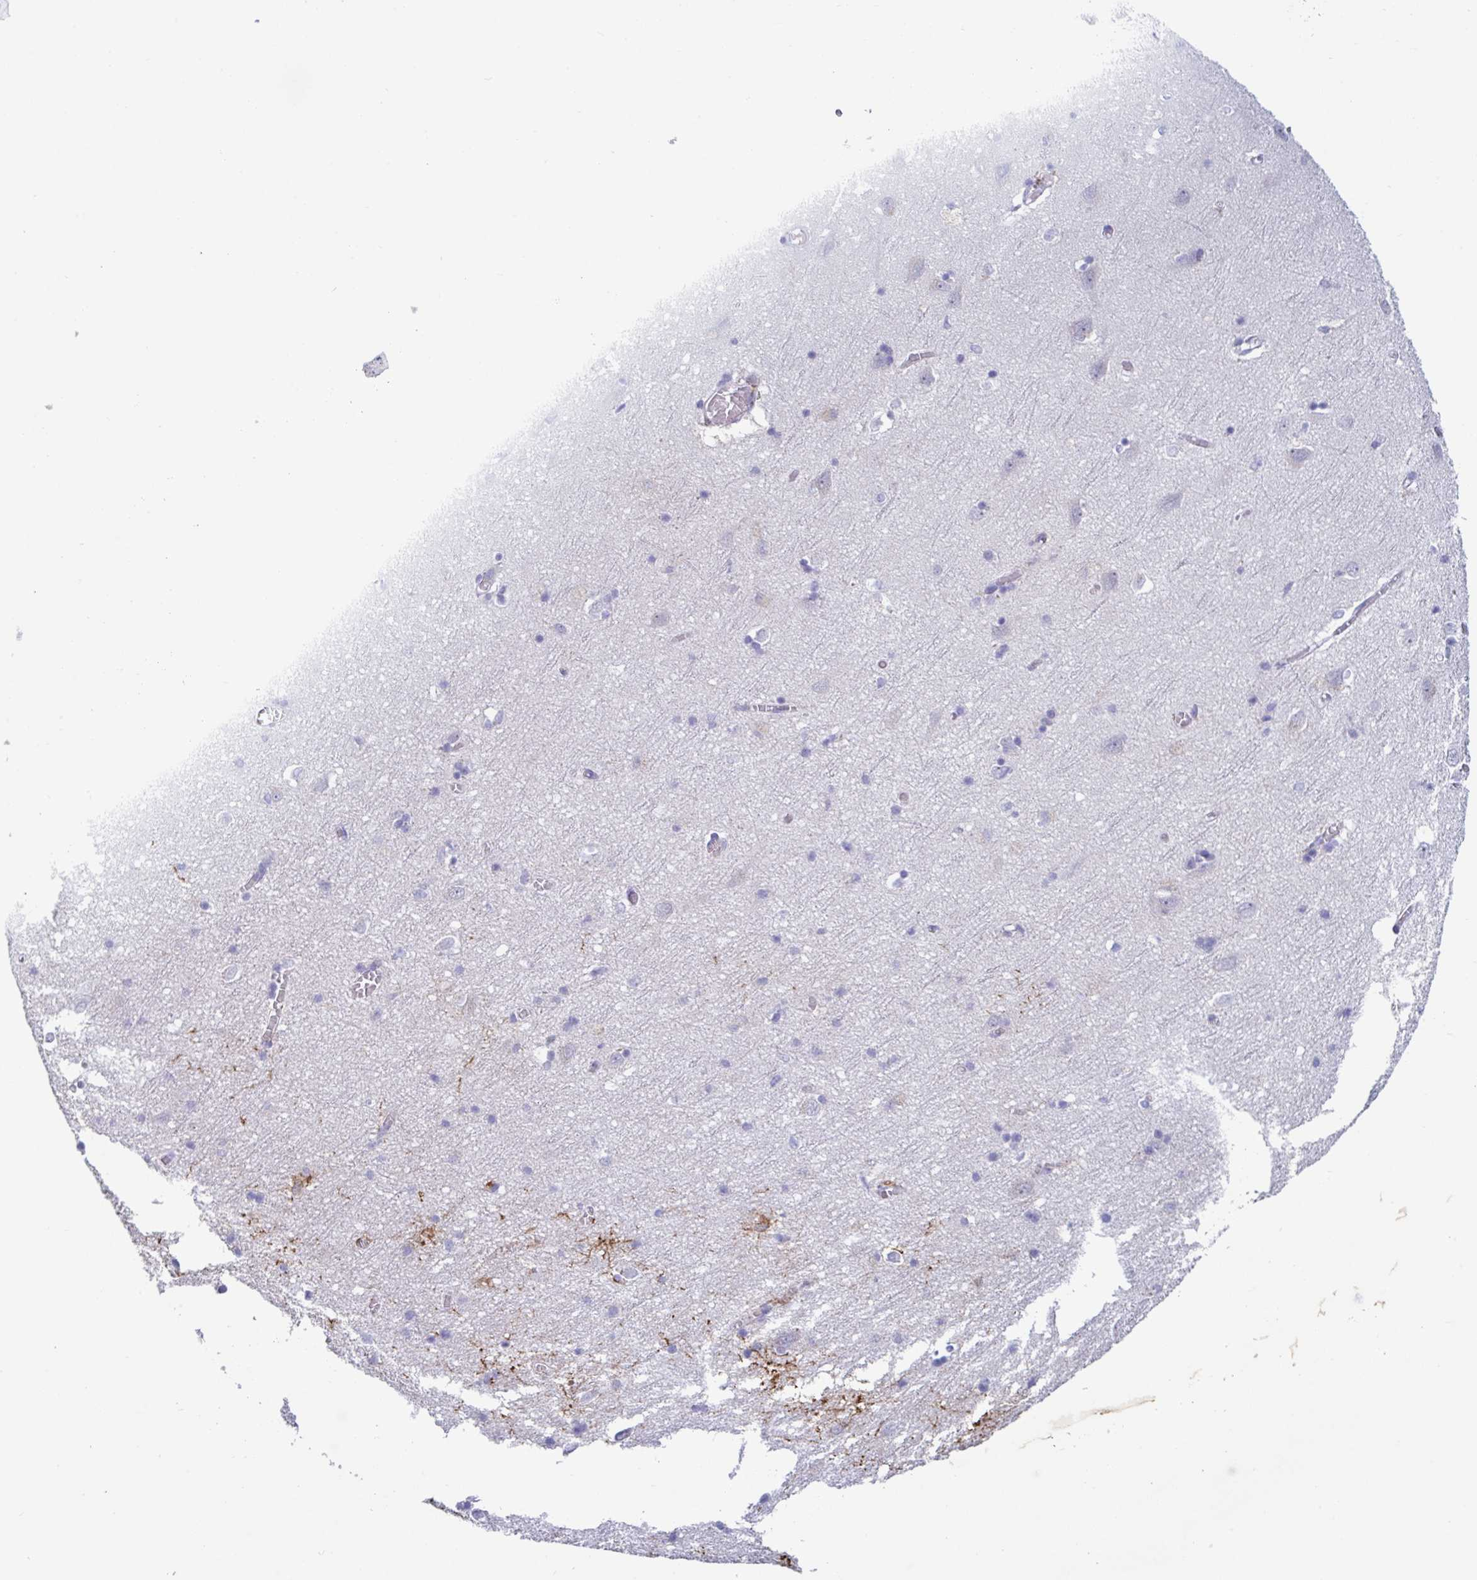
{"staining": {"intensity": "negative", "quantity": "none", "location": "none"}, "tissue": "cerebral cortex", "cell_type": "Endothelial cells", "image_type": "normal", "snomed": [{"axis": "morphology", "description": "Normal tissue, NOS"}, {"axis": "topography", "description": "Cerebral cortex"}], "caption": "The photomicrograph displays no staining of endothelial cells in benign cerebral cortex.", "gene": "TAS2R38", "patient": {"sex": "male", "age": 70}}